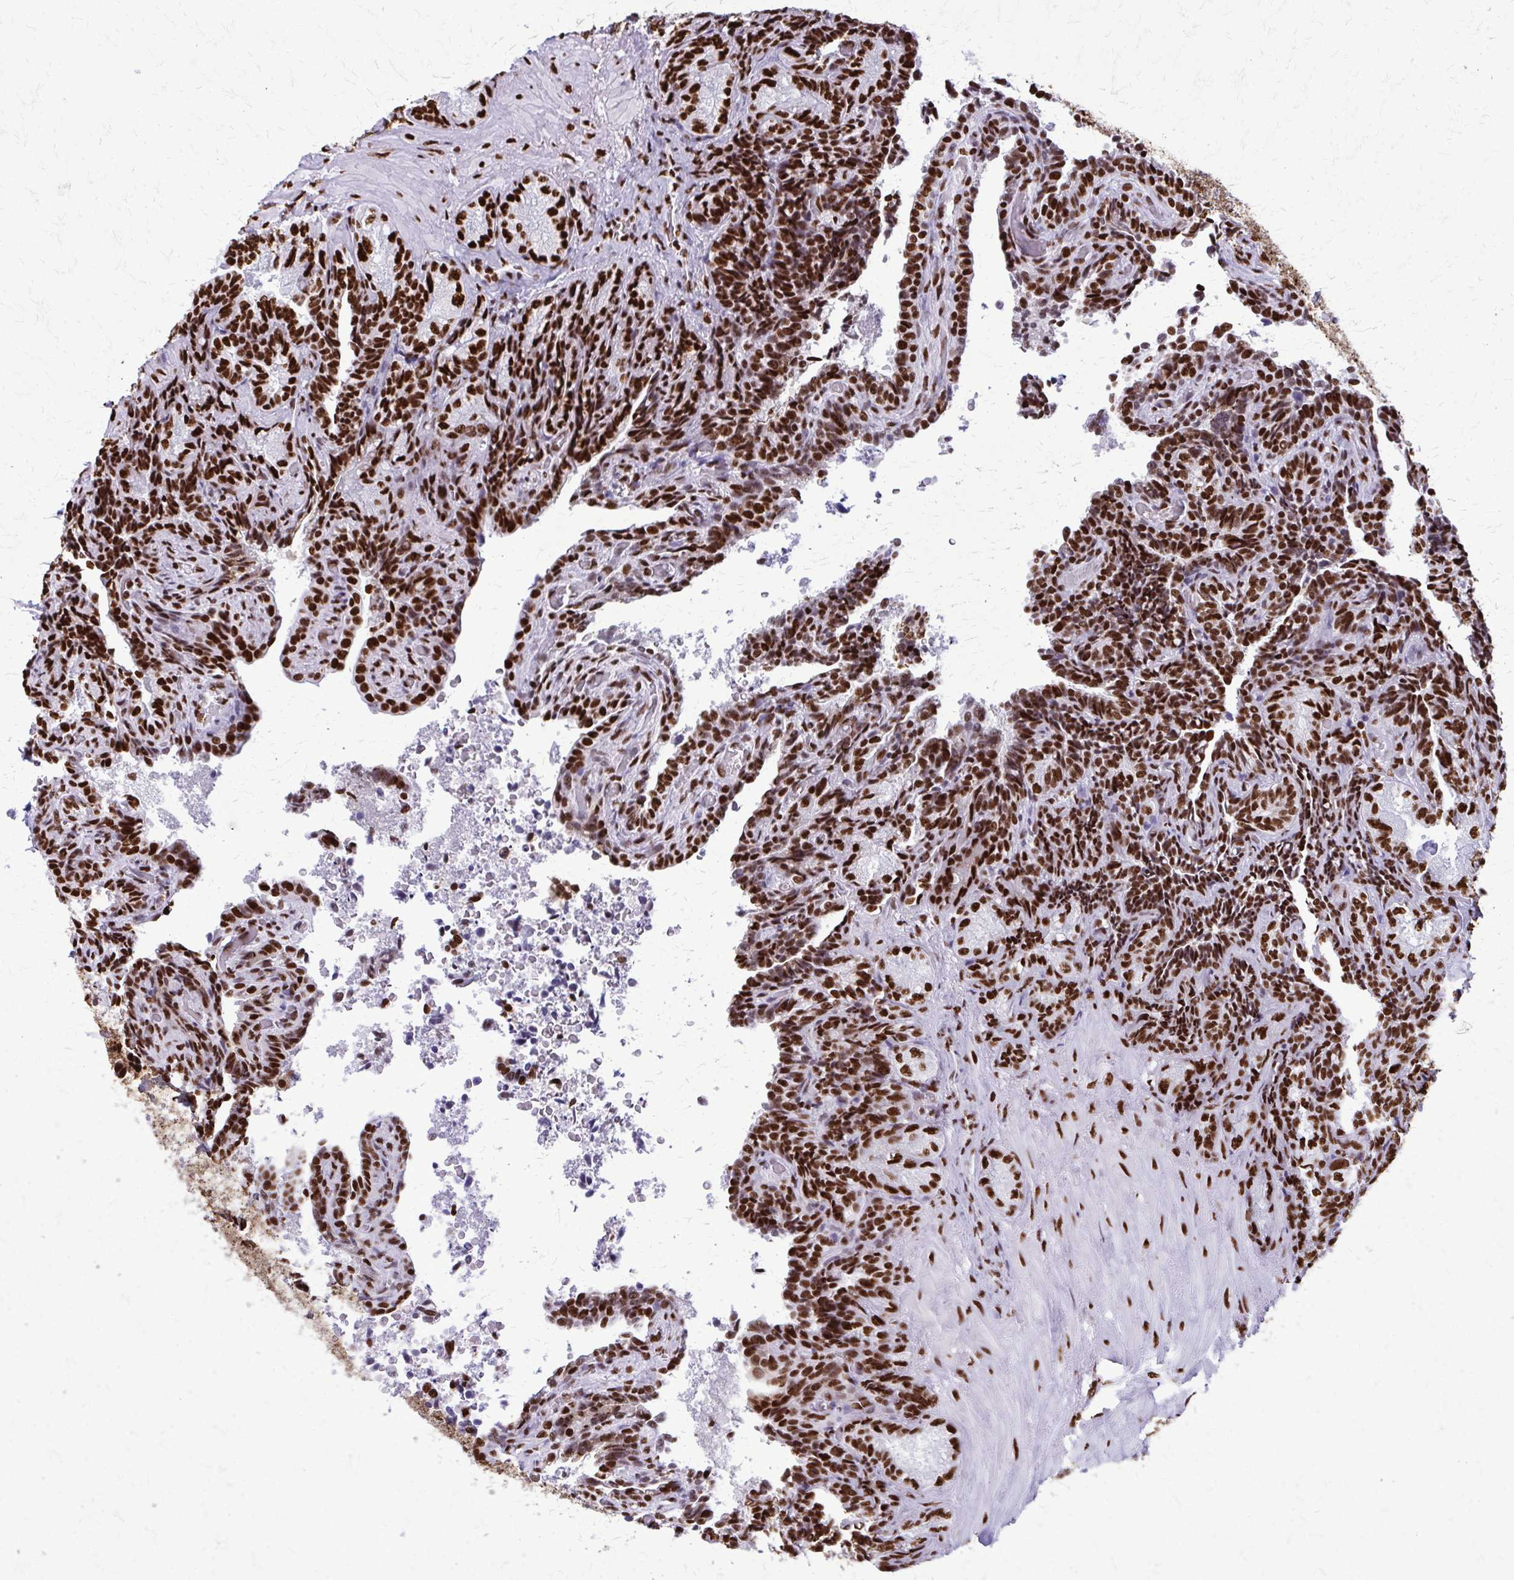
{"staining": {"intensity": "strong", "quantity": ">75%", "location": "nuclear"}, "tissue": "seminal vesicle", "cell_type": "Glandular cells", "image_type": "normal", "snomed": [{"axis": "morphology", "description": "Normal tissue, NOS"}, {"axis": "topography", "description": "Seminal veicle"}], "caption": "Strong nuclear protein expression is seen in about >75% of glandular cells in seminal vesicle. (DAB = brown stain, brightfield microscopy at high magnification).", "gene": "SFPQ", "patient": {"sex": "male", "age": 68}}